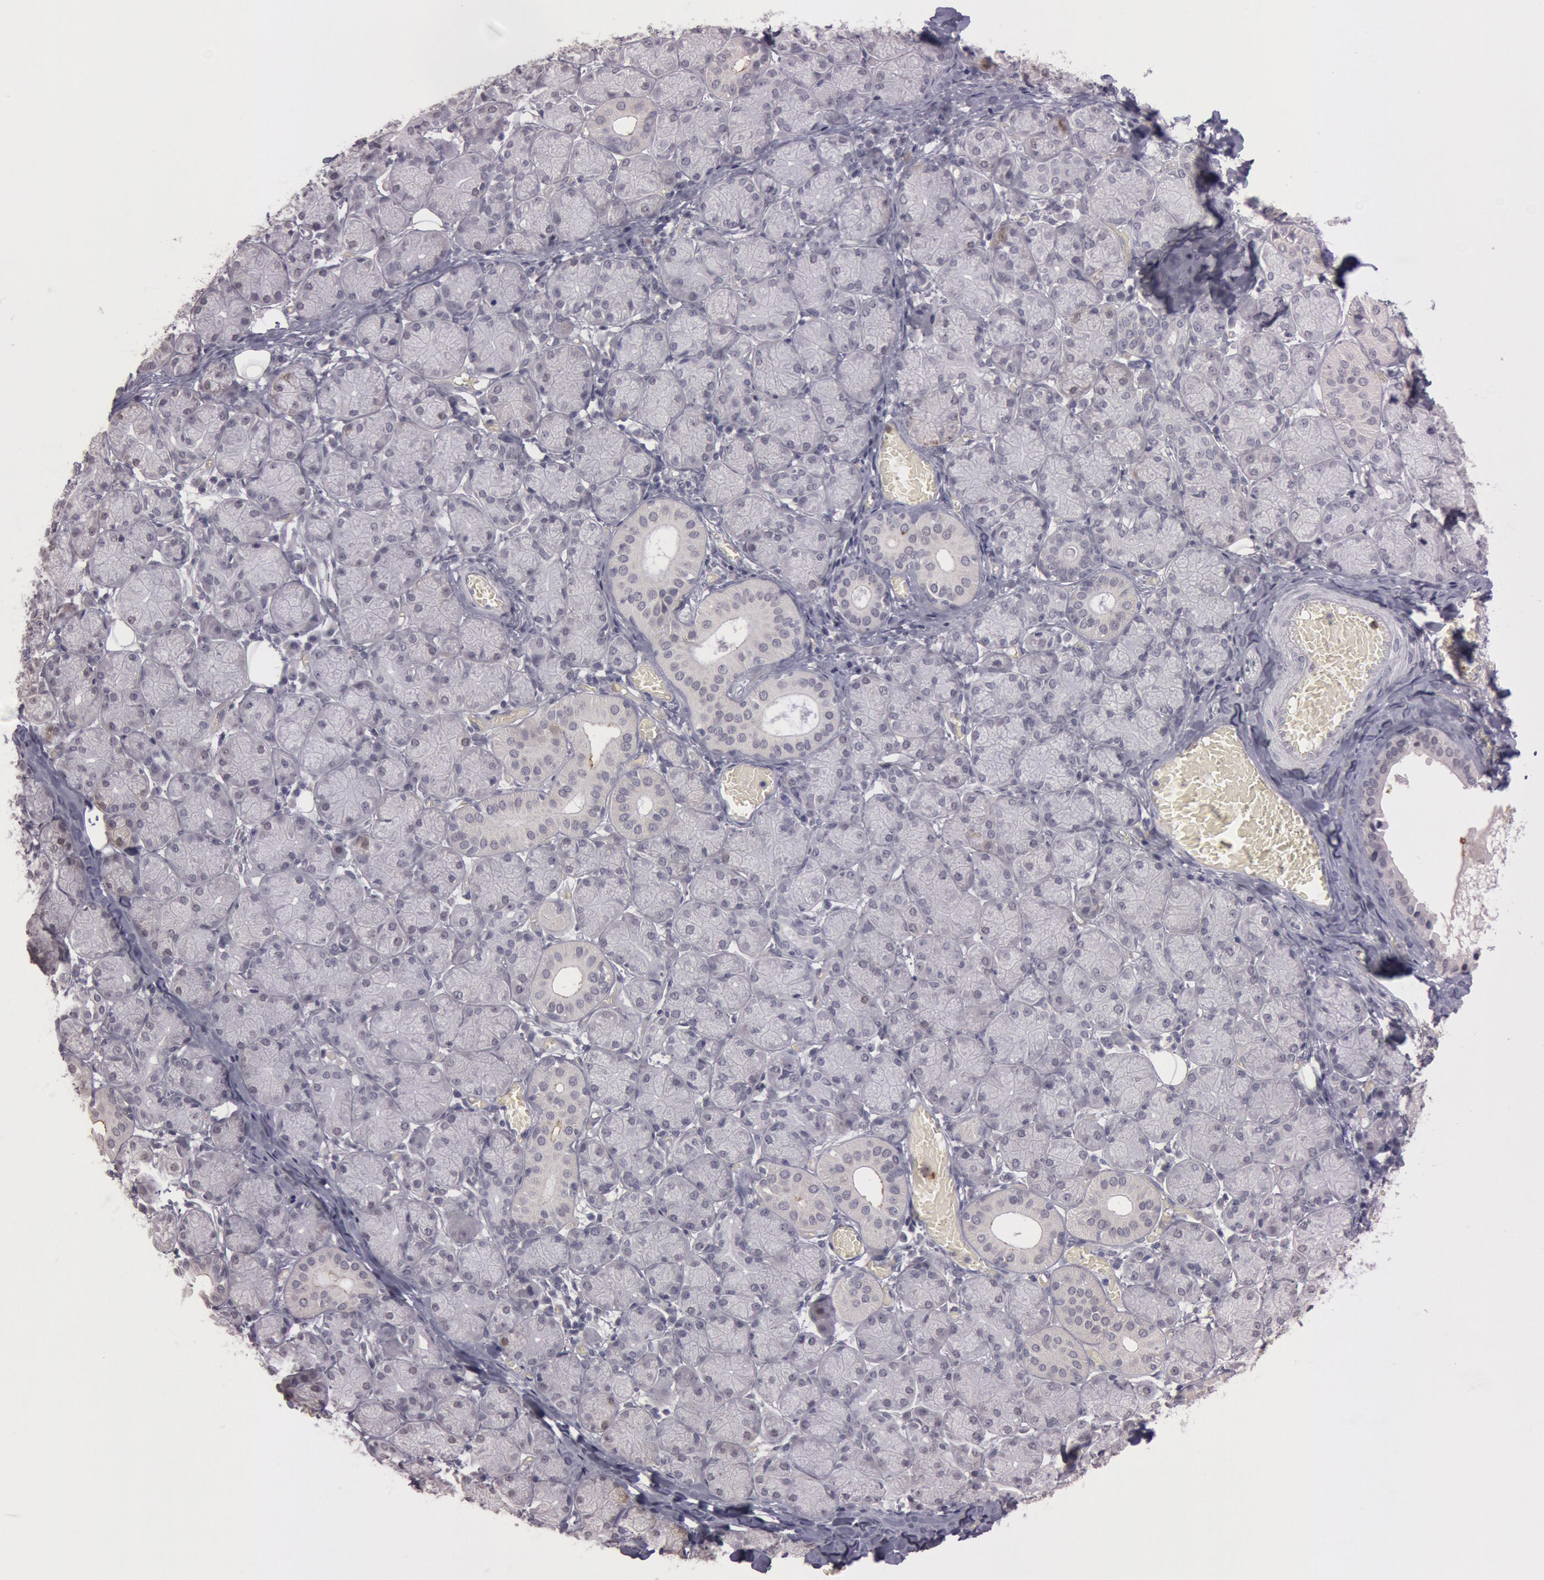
{"staining": {"intensity": "negative", "quantity": "none", "location": "none"}, "tissue": "salivary gland", "cell_type": "Glandular cells", "image_type": "normal", "snomed": [{"axis": "morphology", "description": "Normal tissue, NOS"}, {"axis": "topography", "description": "Salivary gland"}], "caption": "Salivary gland stained for a protein using immunohistochemistry (IHC) shows no expression glandular cells.", "gene": "KDM6A", "patient": {"sex": "female", "age": 24}}